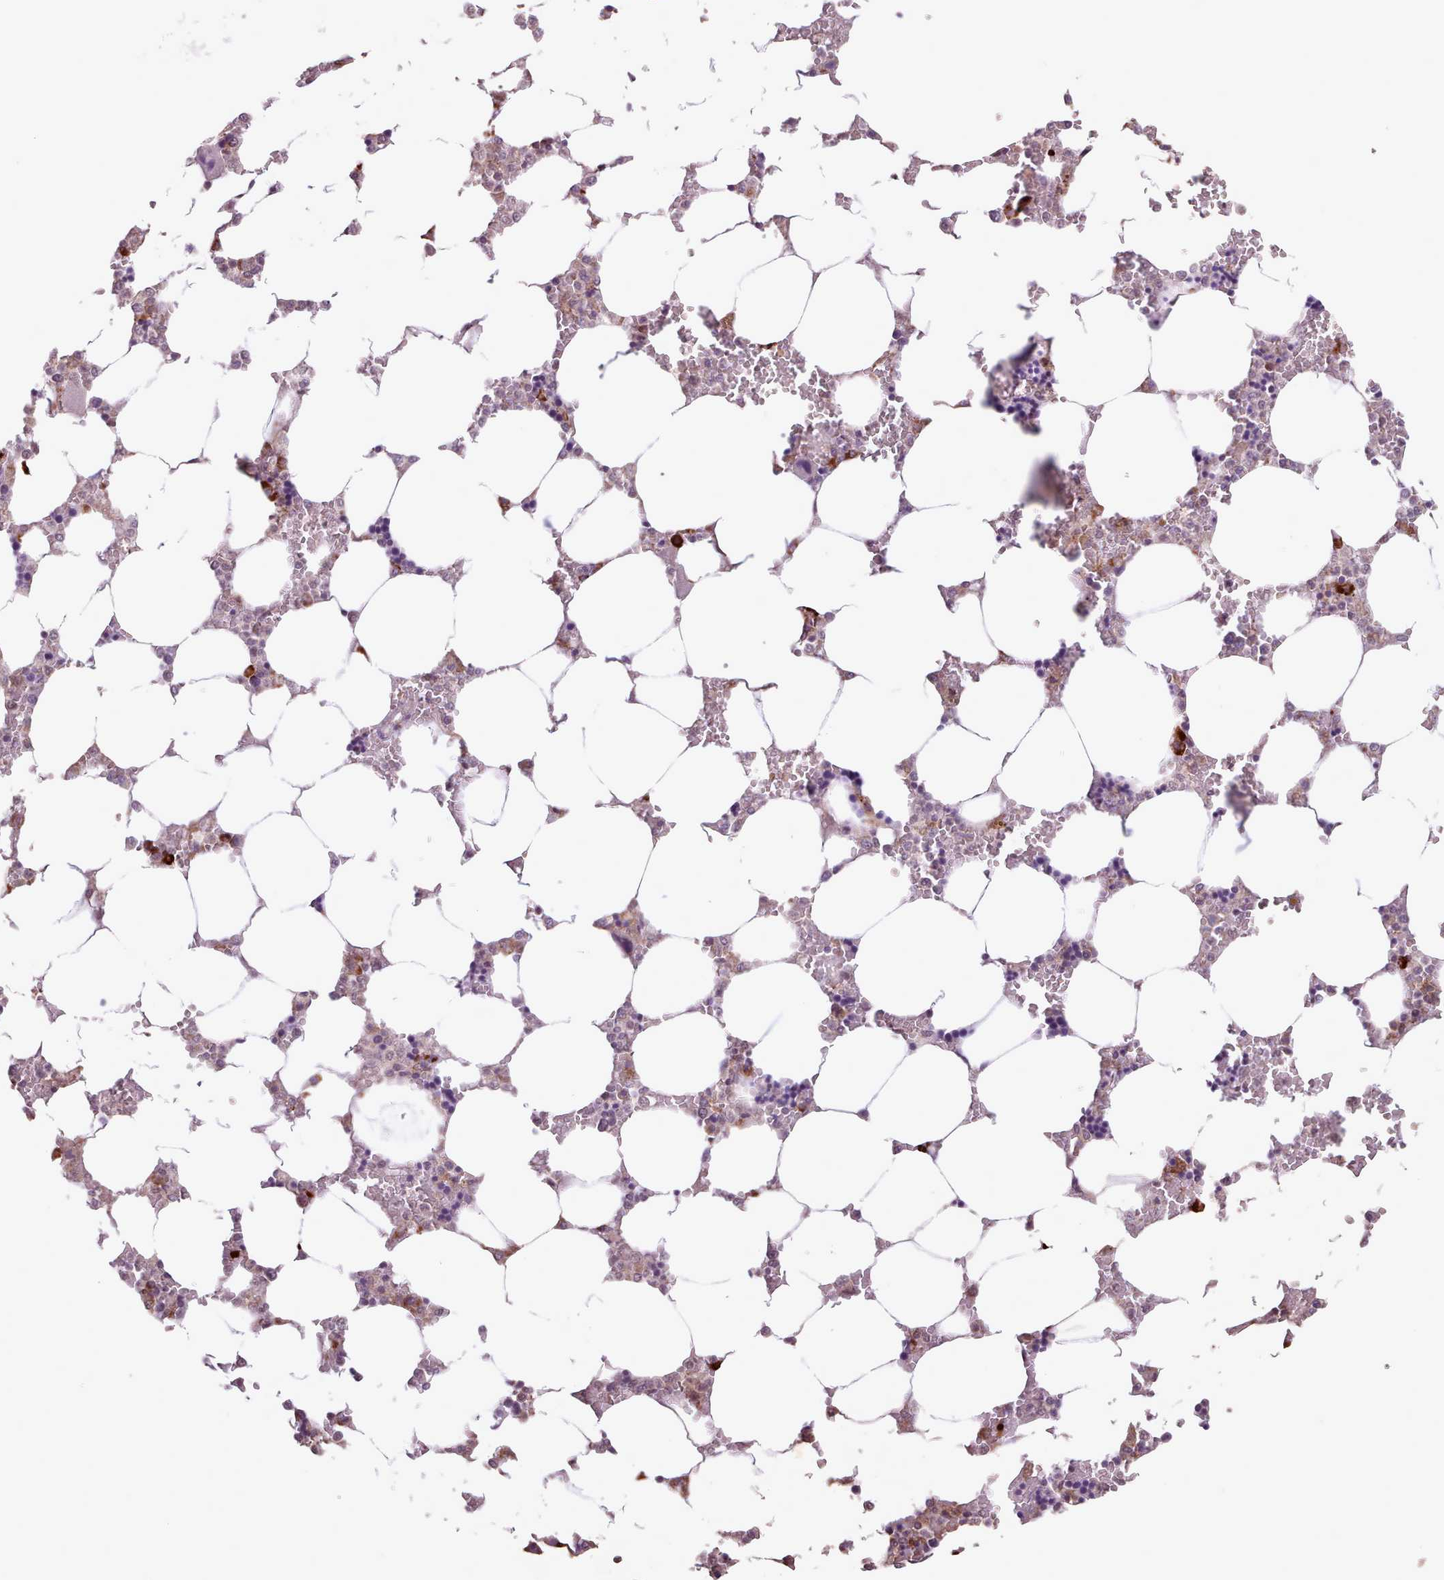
{"staining": {"intensity": "strong", "quantity": "25%-75%", "location": "cytoplasmic/membranous"}, "tissue": "bone marrow", "cell_type": "Hematopoietic cells", "image_type": "normal", "snomed": [{"axis": "morphology", "description": "Normal tissue, NOS"}, {"axis": "topography", "description": "Bone marrow"}], "caption": "Immunohistochemistry (IHC) of benign human bone marrow reveals high levels of strong cytoplasmic/membranous expression in about 25%-75% of hematopoietic cells. (Brightfield microscopy of DAB IHC at high magnification).", "gene": "TTLL3", "patient": {"sex": "male", "age": 64}}